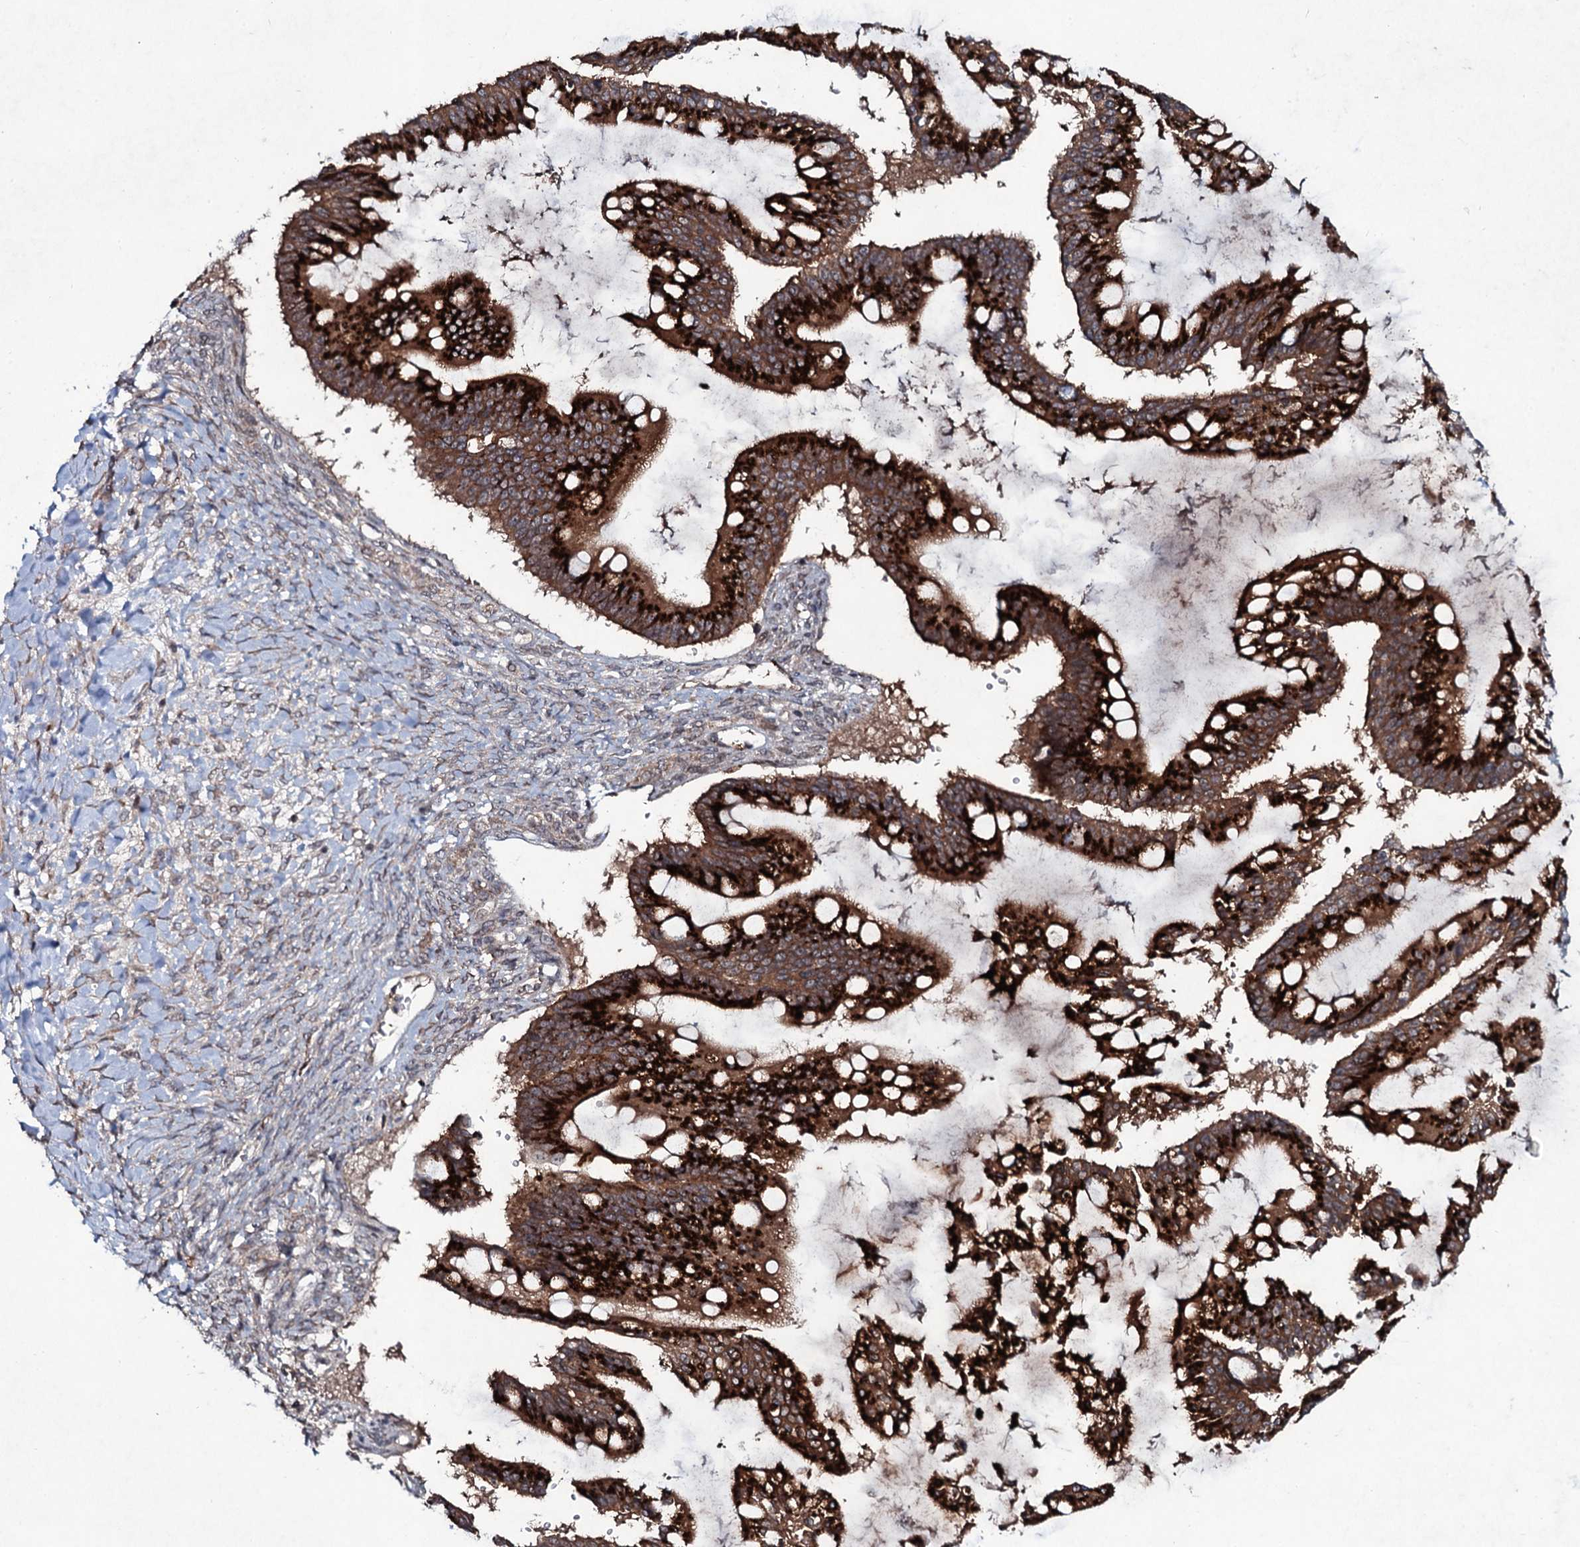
{"staining": {"intensity": "strong", "quantity": ">75%", "location": "cytoplasmic/membranous"}, "tissue": "ovarian cancer", "cell_type": "Tumor cells", "image_type": "cancer", "snomed": [{"axis": "morphology", "description": "Cystadenocarcinoma, mucinous, NOS"}, {"axis": "topography", "description": "Ovary"}], "caption": "The image reveals staining of ovarian cancer (mucinous cystadenocarcinoma), revealing strong cytoplasmic/membranous protein positivity (brown color) within tumor cells.", "gene": "SNAP23", "patient": {"sex": "female", "age": 73}}